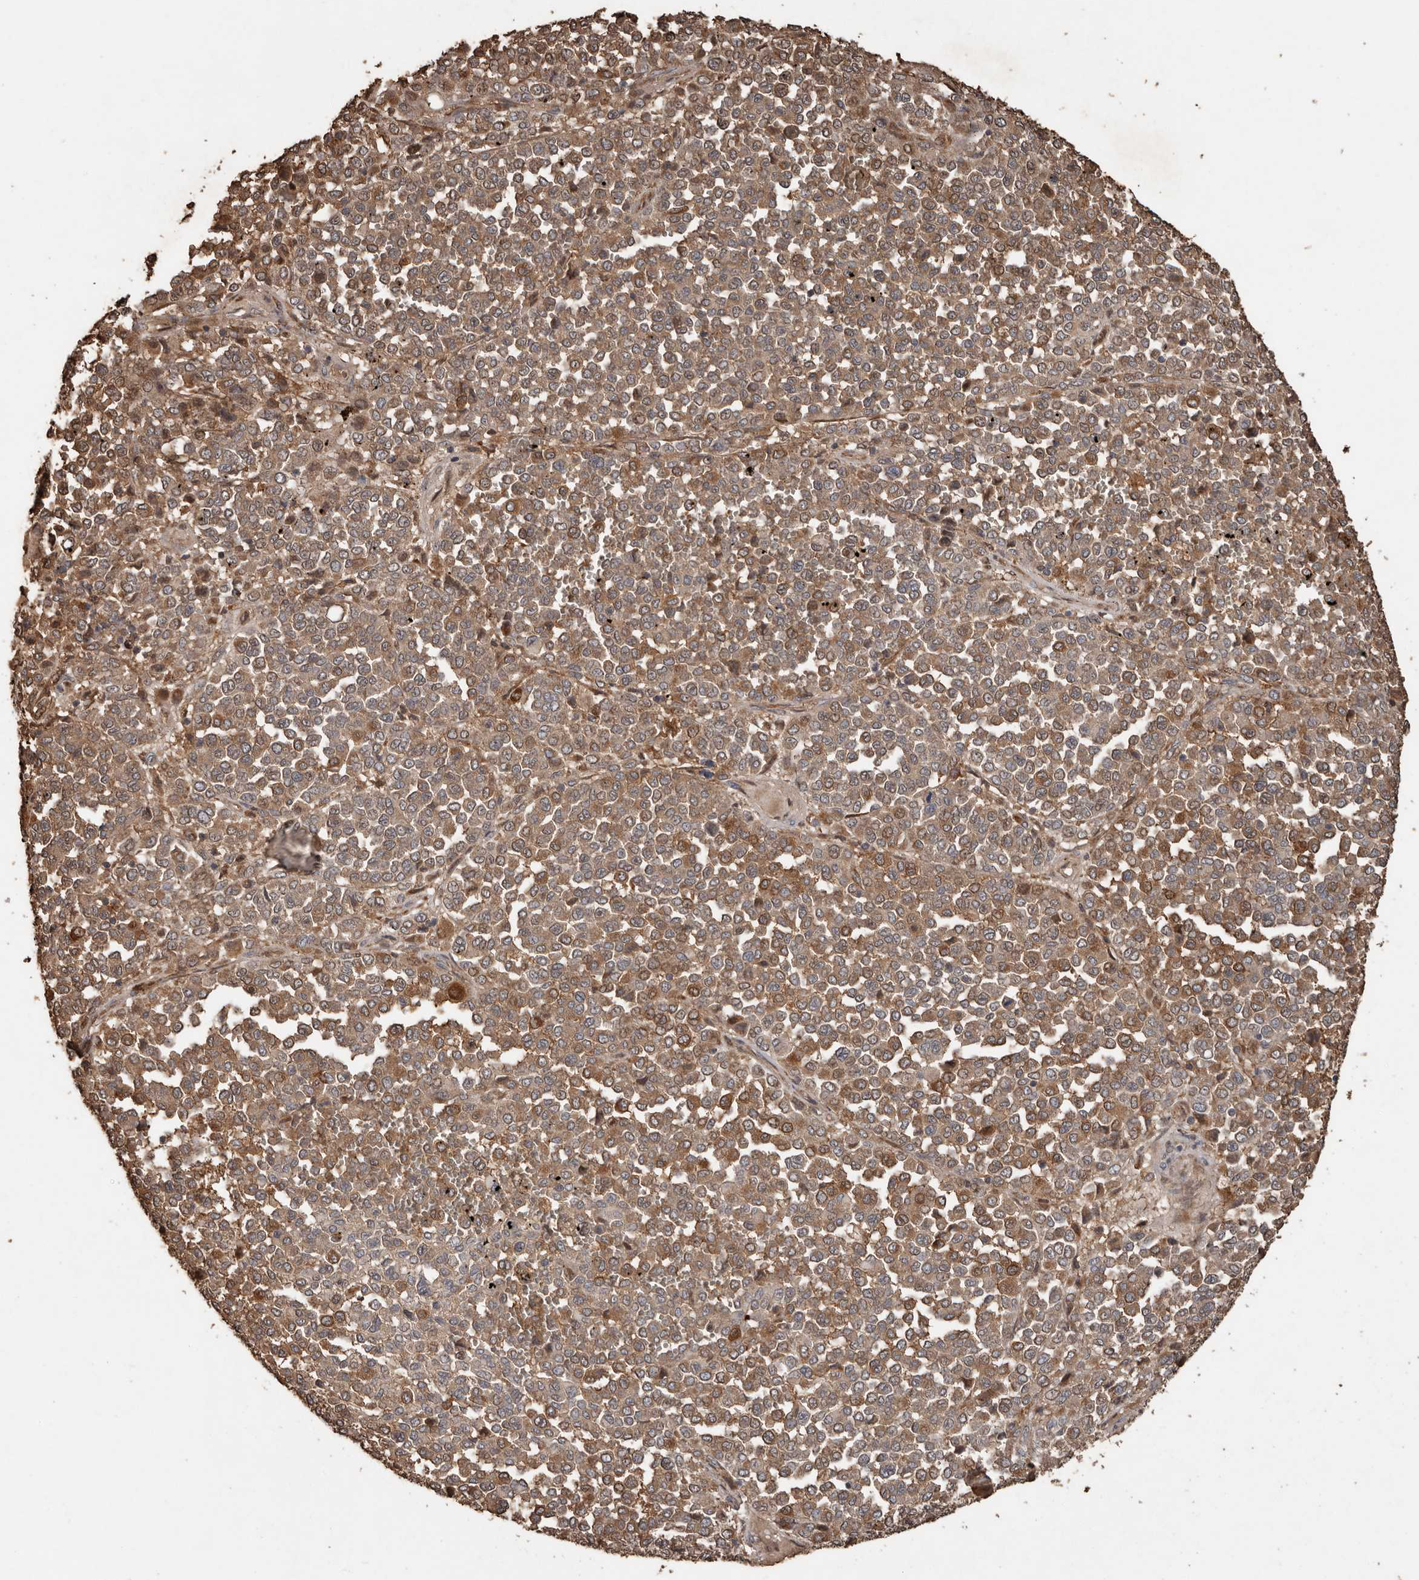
{"staining": {"intensity": "moderate", "quantity": ">75%", "location": "cytoplasmic/membranous"}, "tissue": "melanoma", "cell_type": "Tumor cells", "image_type": "cancer", "snomed": [{"axis": "morphology", "description": "Malignant melanoma, Metastatic site"}, {"axis": "topography", "description": "Pancreas"}], "caption": "A brown stain labels moderate cytoplasmic/membranous positivity of a protein in human melanoma tumor cells.", "gene": "RANBP17", "patient": {"sex": "female", "age": 30}}